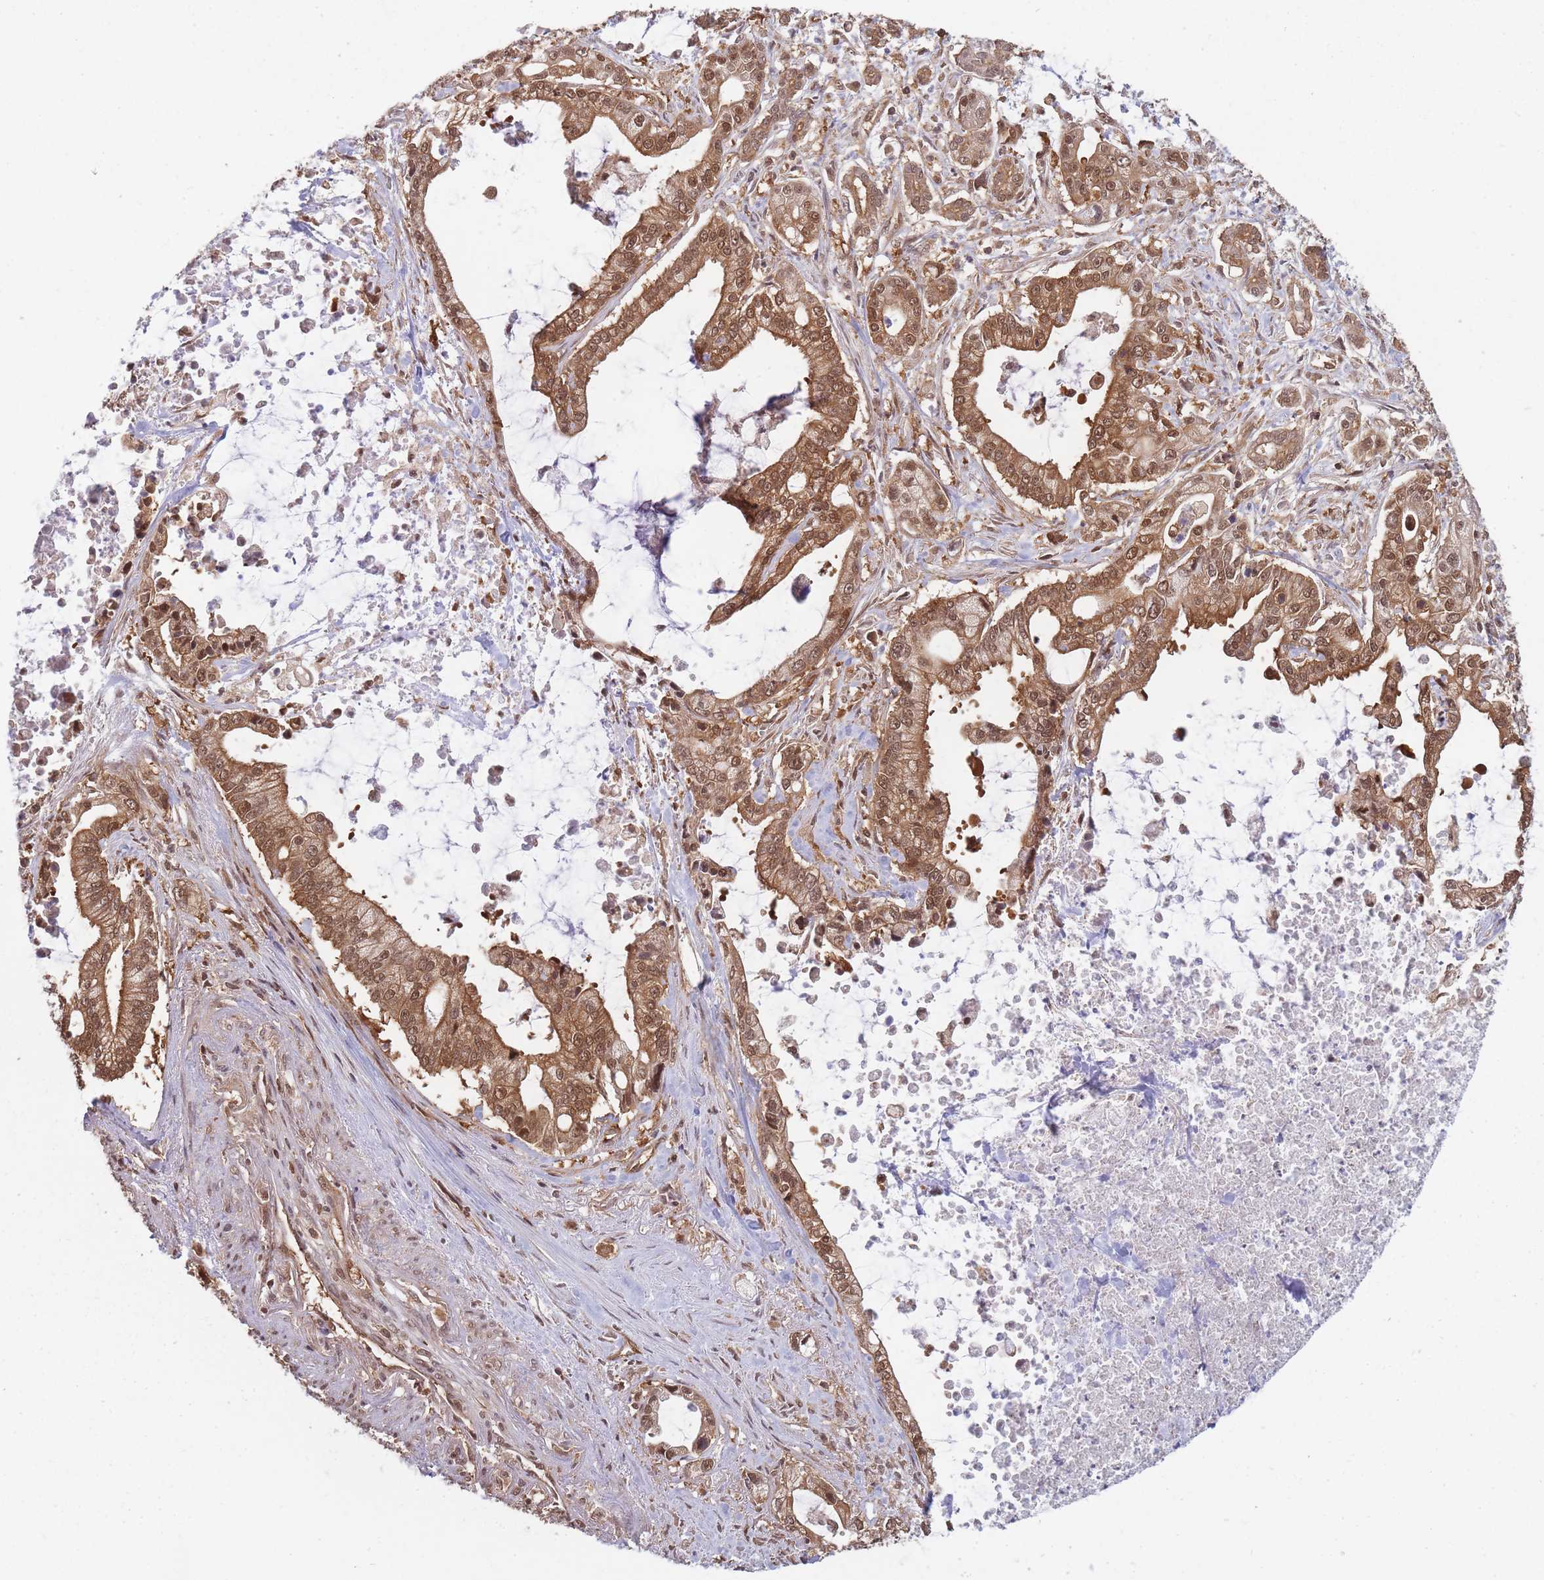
{"staining": {"intensity": "moderate", "quantity": ">75%", "location": "cytoplasmic/membranous,nuclear"}, "tissue": "pancreatic cancer", "cell_type": "Tumor cells", "image_type": "cancer", "snomed": [{"axis": "morphology", "description": "Adenocarcinoma, NOS"}, {"axis": "topography", "description": "Pancreas"}], "caption": "Immunohistochemical staining of human pancreatic adenocarcinoma displays medium levels of moderate cytoplasmic/membranous and nuclear protein positivity in approximately >75% of tumor cells.", "gene": "PPP6R3", "patient": {"sex": "male", "age": 69}}